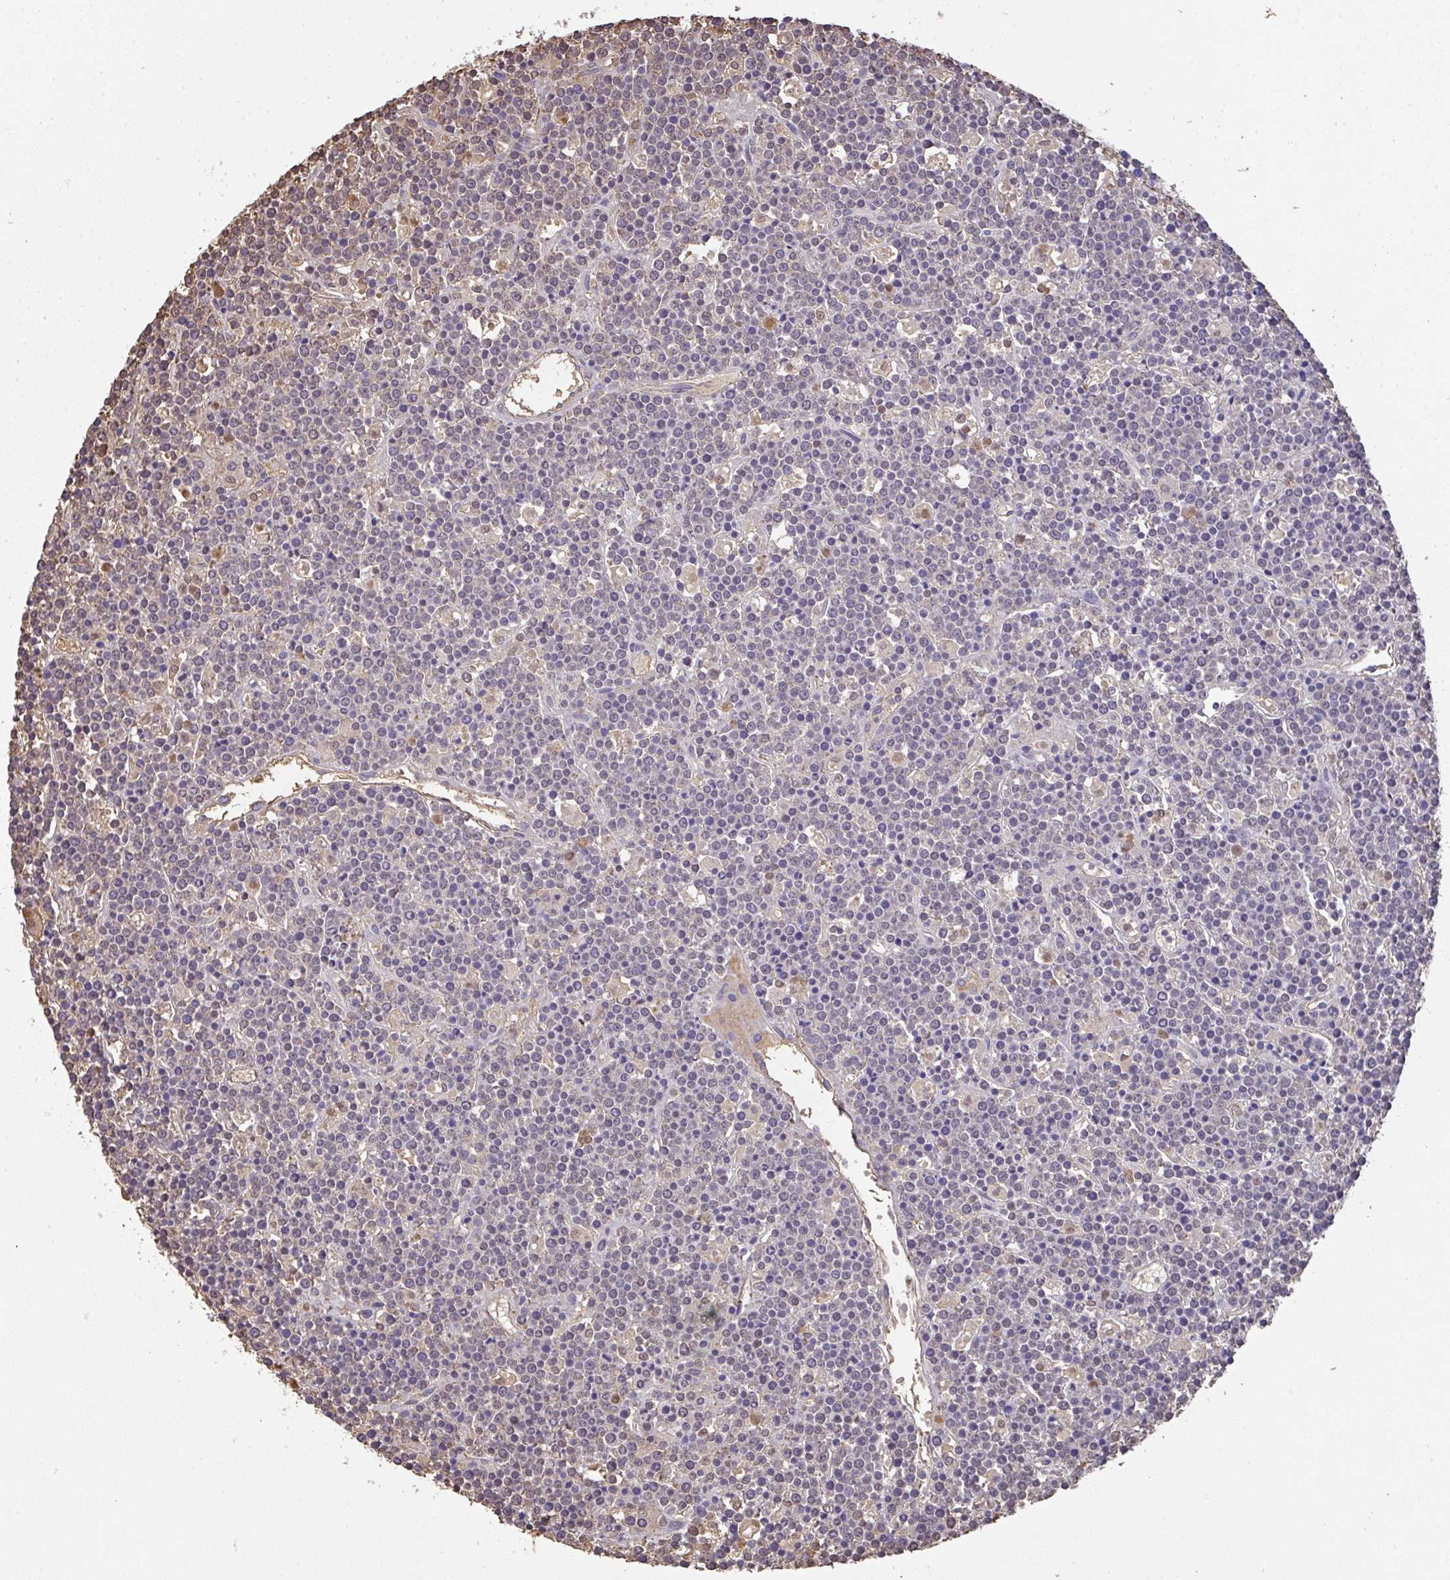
{"staining": {"intensity": "negative", "quantity": "none", "location": "none"}, "tissue": "lymphoma", "cell_type": "Tumor cells", "image_type": "cancer", "snomed": [{"axis": "morphology", "description": "Malignant lymphoma, non-Hodgkin's type, High grade"}, {"axis": "topography", "description": "Ovary"}], "caption": "High-grade malignant lymphoma, non-Hodgkin's type was stained to show a protein in brown. There is no significant positivity in tumor cells.", "gene": "SMYD5", "patient": {"sex": "female", "age": 56}}